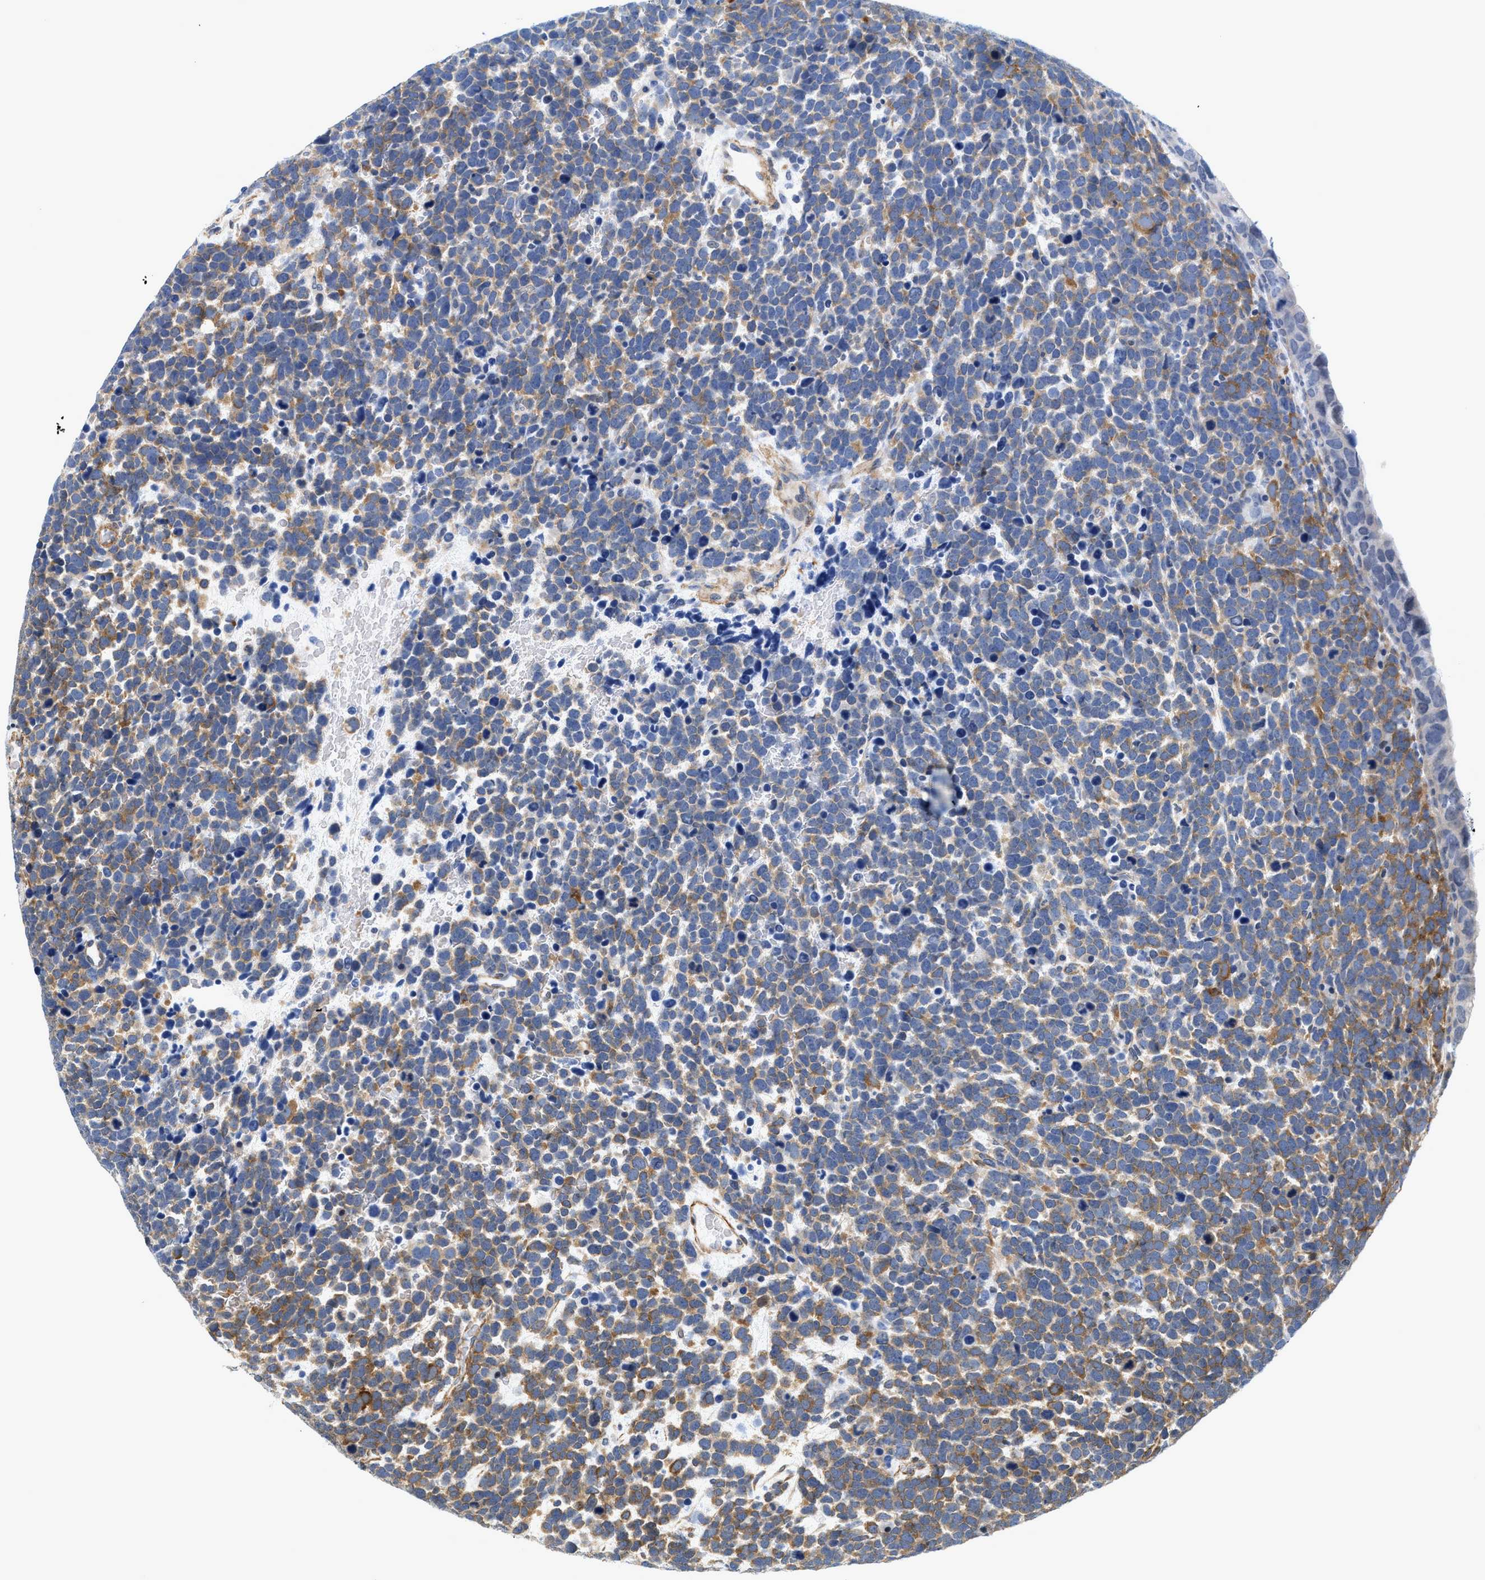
{"staining": {"intensity": "moderate", "quantity": "25%-75%", "location": "cytoplasmic/membranous"}, "tissue": "urothelial cancer", "cell_type": "Tumor cells", "image_type": "cancer", "snomed": [{"axis": "morphology", "description": "Urothelial carcinoma, High grade"}, {"axis": "topography", "description": "Urinary bladder"}], "caption": "Protein expression analysis of high-grade urothelial carcinoma exhibits moderate cytoplasmic/membranous staining in about 25%-75% of tumor cells.", "gene": "GPRASP2", "patient": {"sex": "female", "age": 82}}